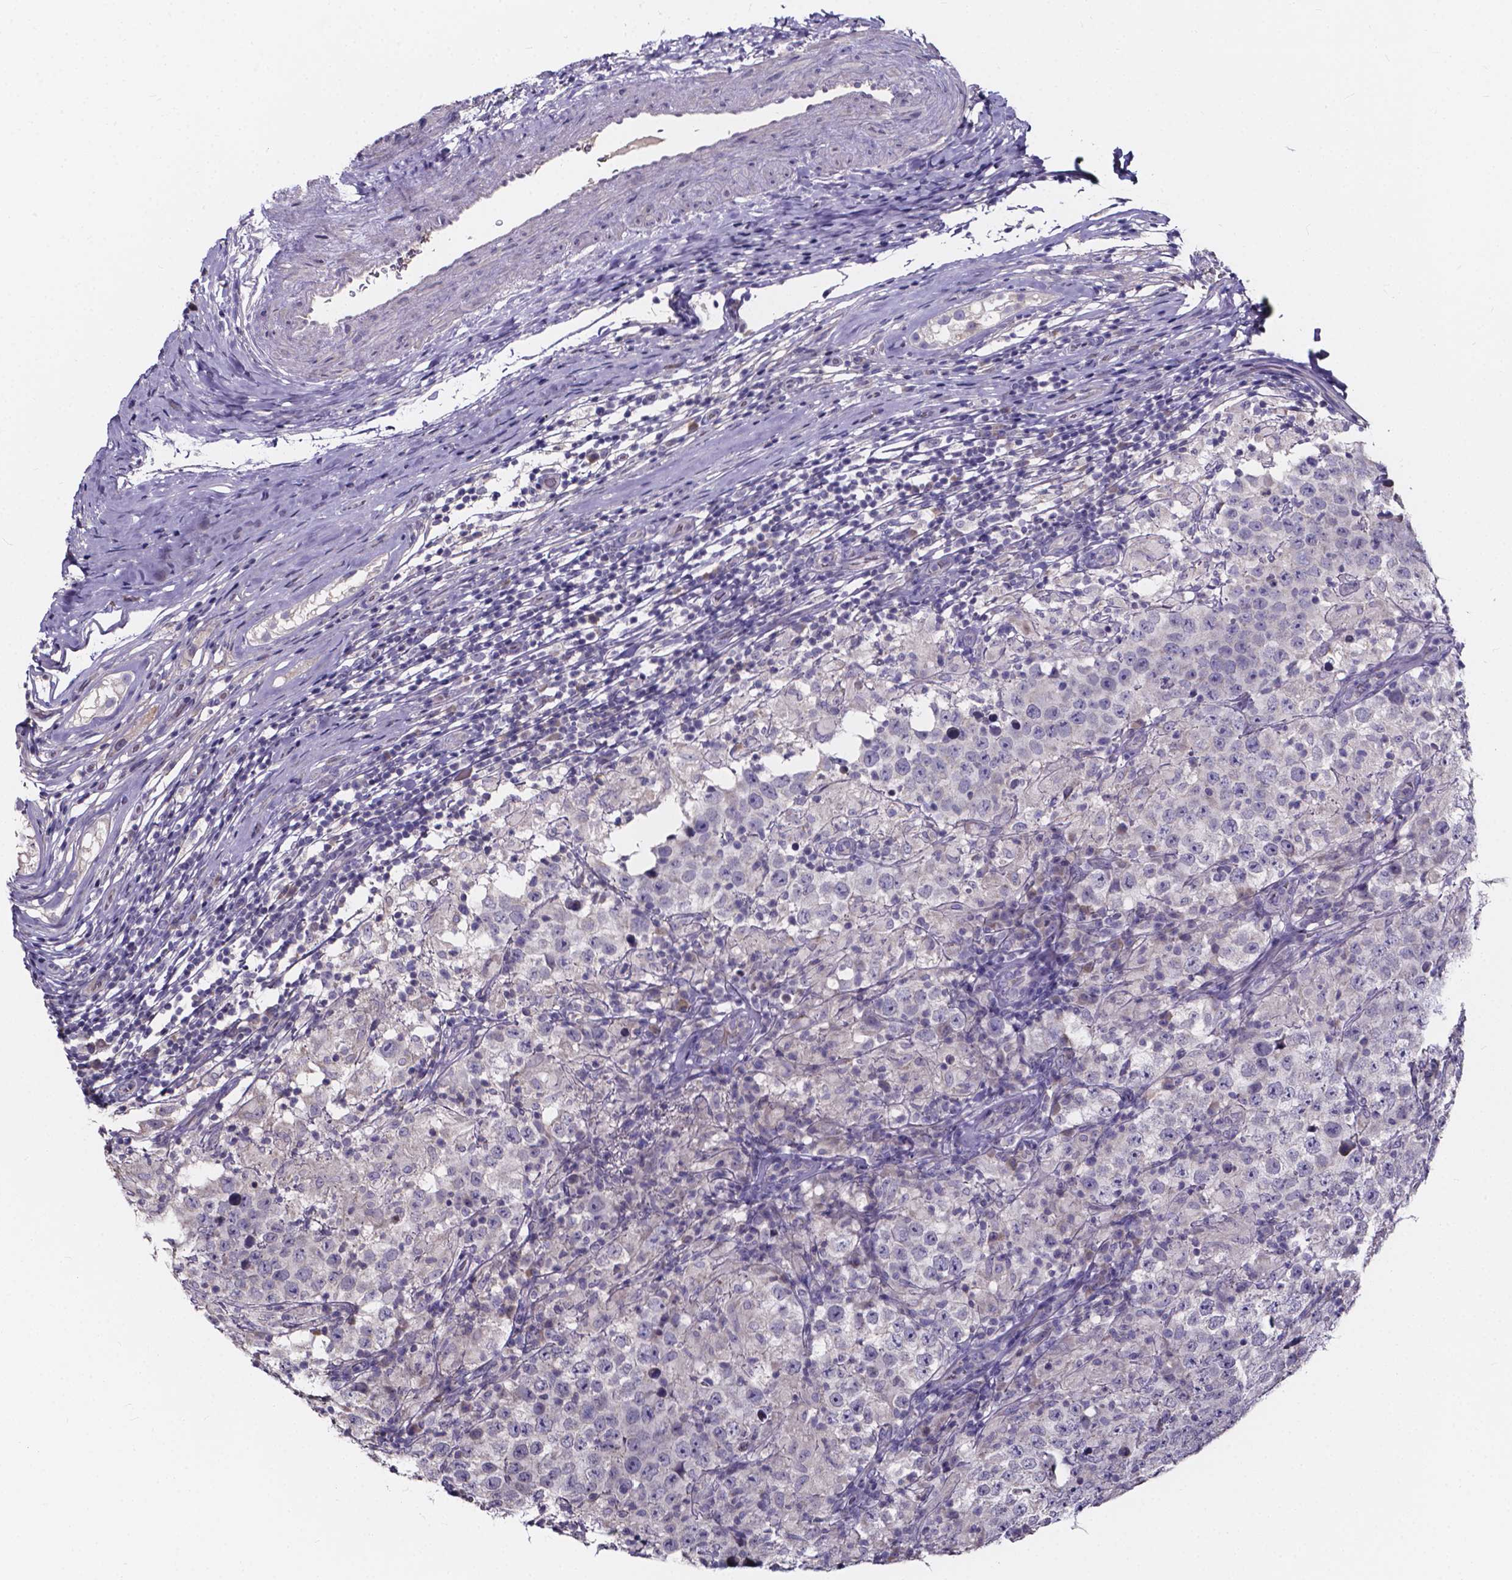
{"staining": {"intensity": "negative", "quantity": "none", "location": "none"}, "tissue": "testis cancer", "cell_type": "Tumor cells", "image_type": "cancer", "snomed": [{"axis": "morphology", "description": "Seminoma, NOS"}, {"axis": "morphology", "description": "Carcinoma, Embryonal, NOS"}, {"axis": "topography", "description": "Testis"}], "caption": "A histopathology image of testis embryonal carcinoma stained for a protein shows no brown staining in tumor cells. (DAB (3,3'-diaminobenzidine) immunohistochemistry with hematoxylin counter stain).", "gene": "SPOCD1", "patient": {"sex": "male", "age": 41}}